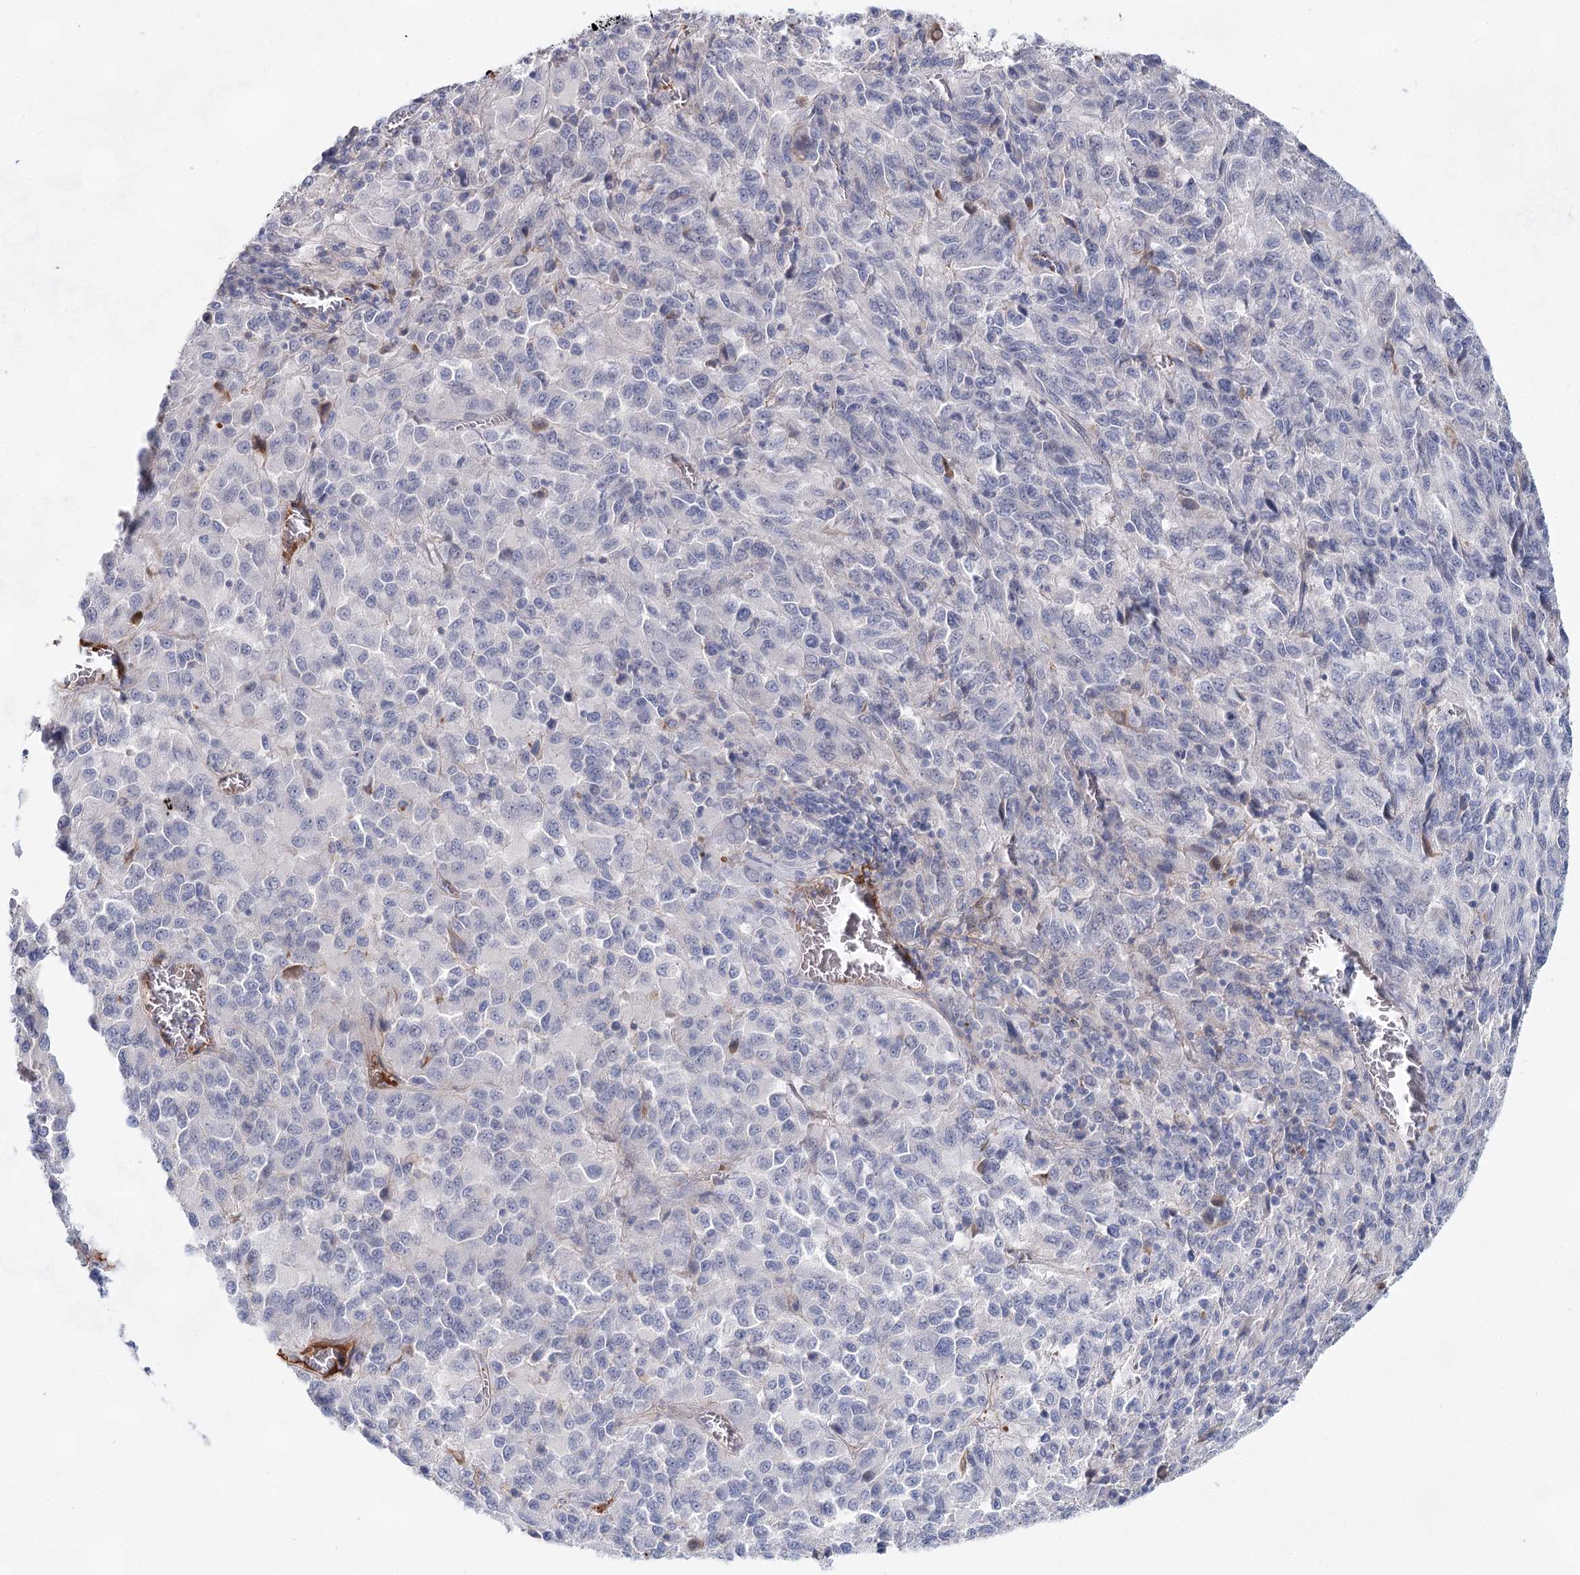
{"staining": {"intensity": "negative", "quantity": "none", "location": "none"}, "tissue": "melanoma", "cell_type": "Tumor cells", "image_type": "cancer", "snomed": [{"axis": "morphology", "description": "Malignant melanoma, Metastatic site"}, {"axis": "topography", "description": "Lung"}], "caption": "This is an immunohistochemistry (IHC) photomicrograph of melanoma. There is no expression in tumor cells.", "gene": "TASOR2", "patient": {"sex": "male", "age": 64}}